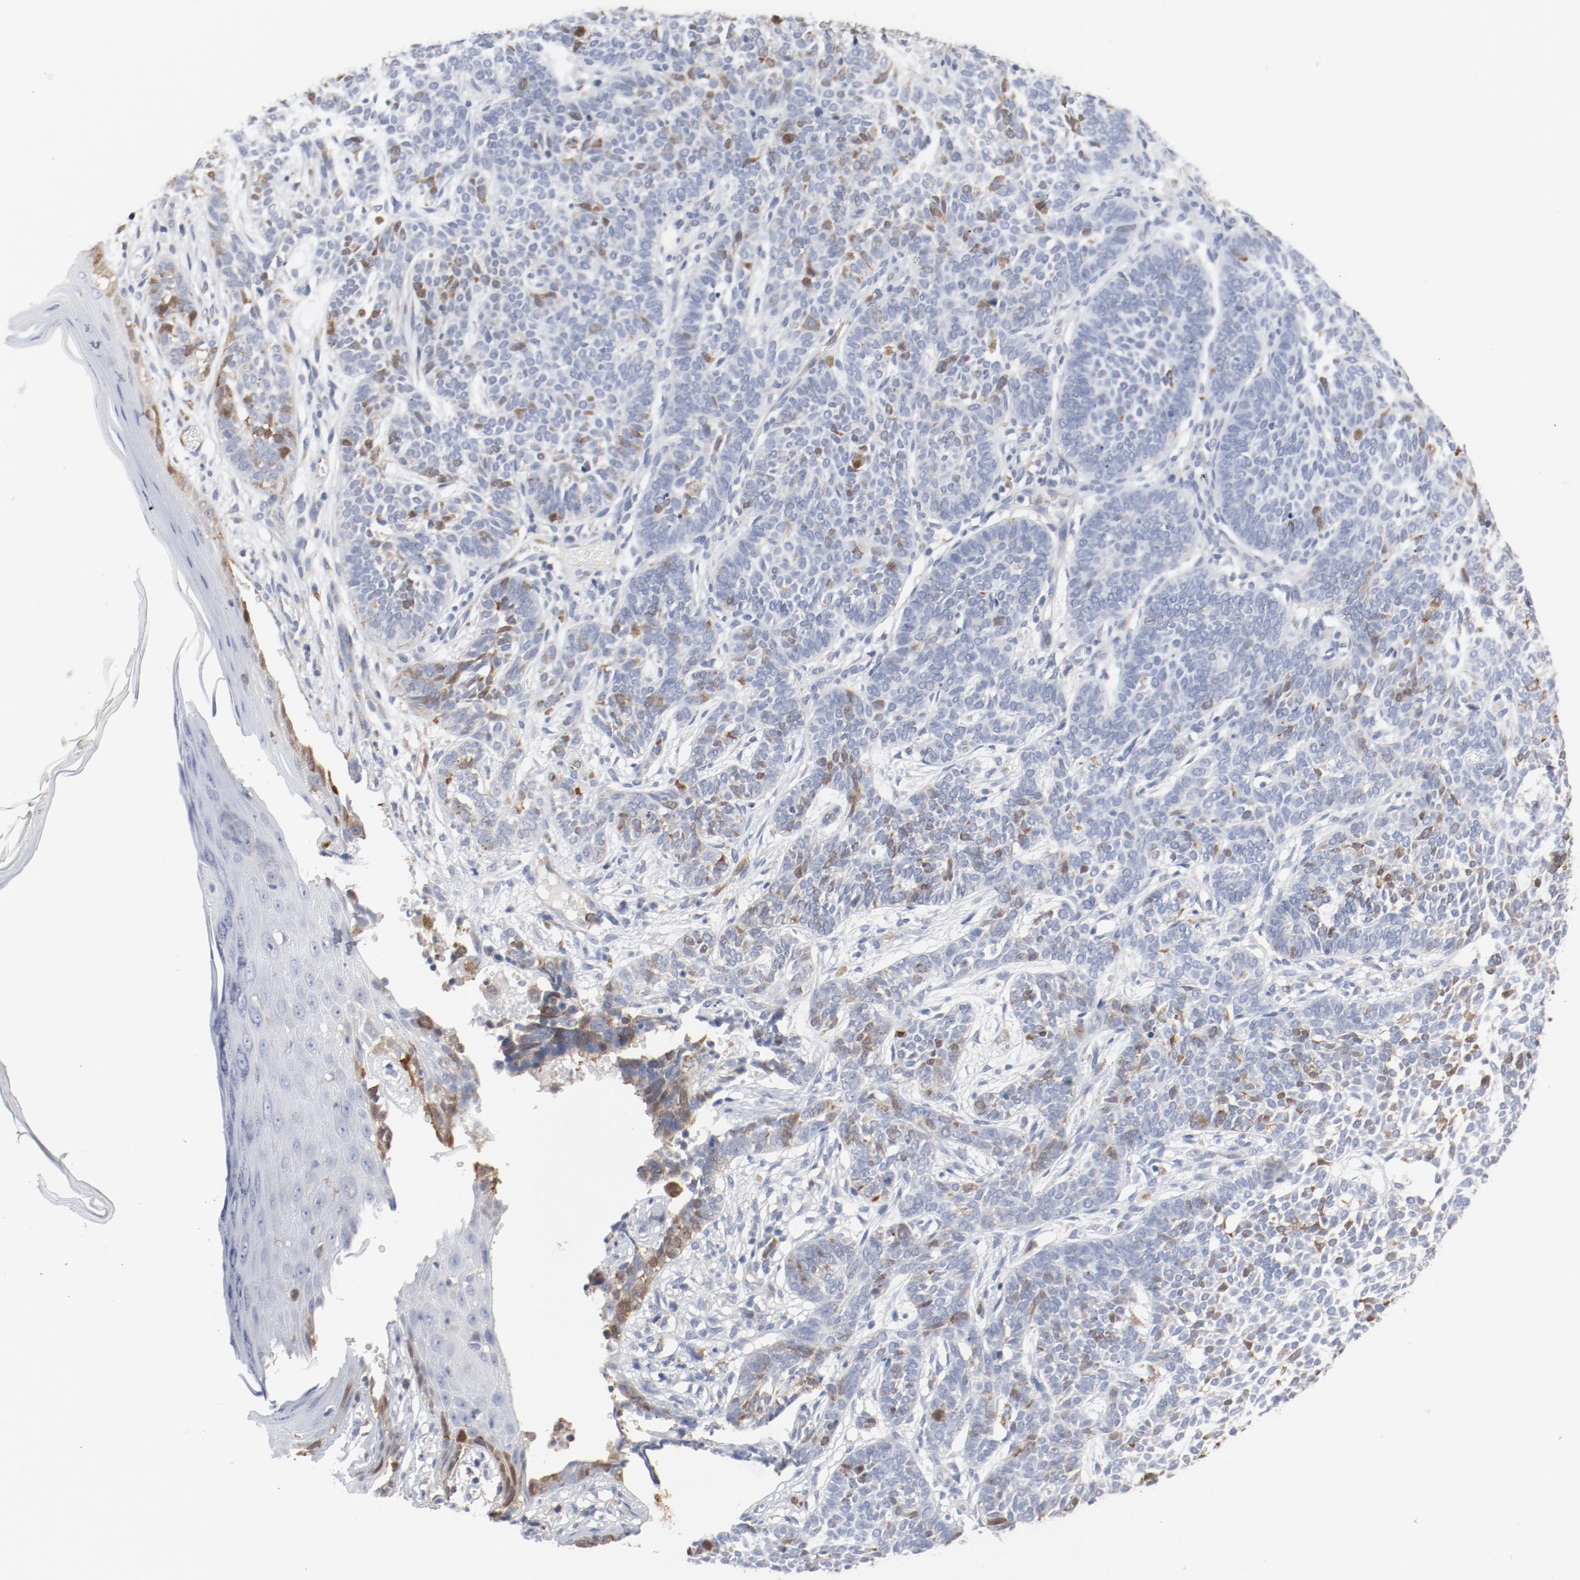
{"staining": {"intensity": "moderate", "quantity": "25%-75%", "location": "nuclear"}, "tissue": "skin cancer", "cell_type": "Tumor cells", "image_type": "cancer", "snomed": [{"axis": "morphology", "description": "Normal tissue, NOS"}, {"axis": "morphology", "description": "Basal cell carcinoma"}, {"axis": "topography", "description": "Skin"}], "caption": "Immunohistochemical staining of human skin cancer (basal cell carcinoma) shows moderate nuclear protein positivity in about 25%-75% of tumor cells.", "gene": "CDK1", "patient": {"sex": "male", "age": 87}}